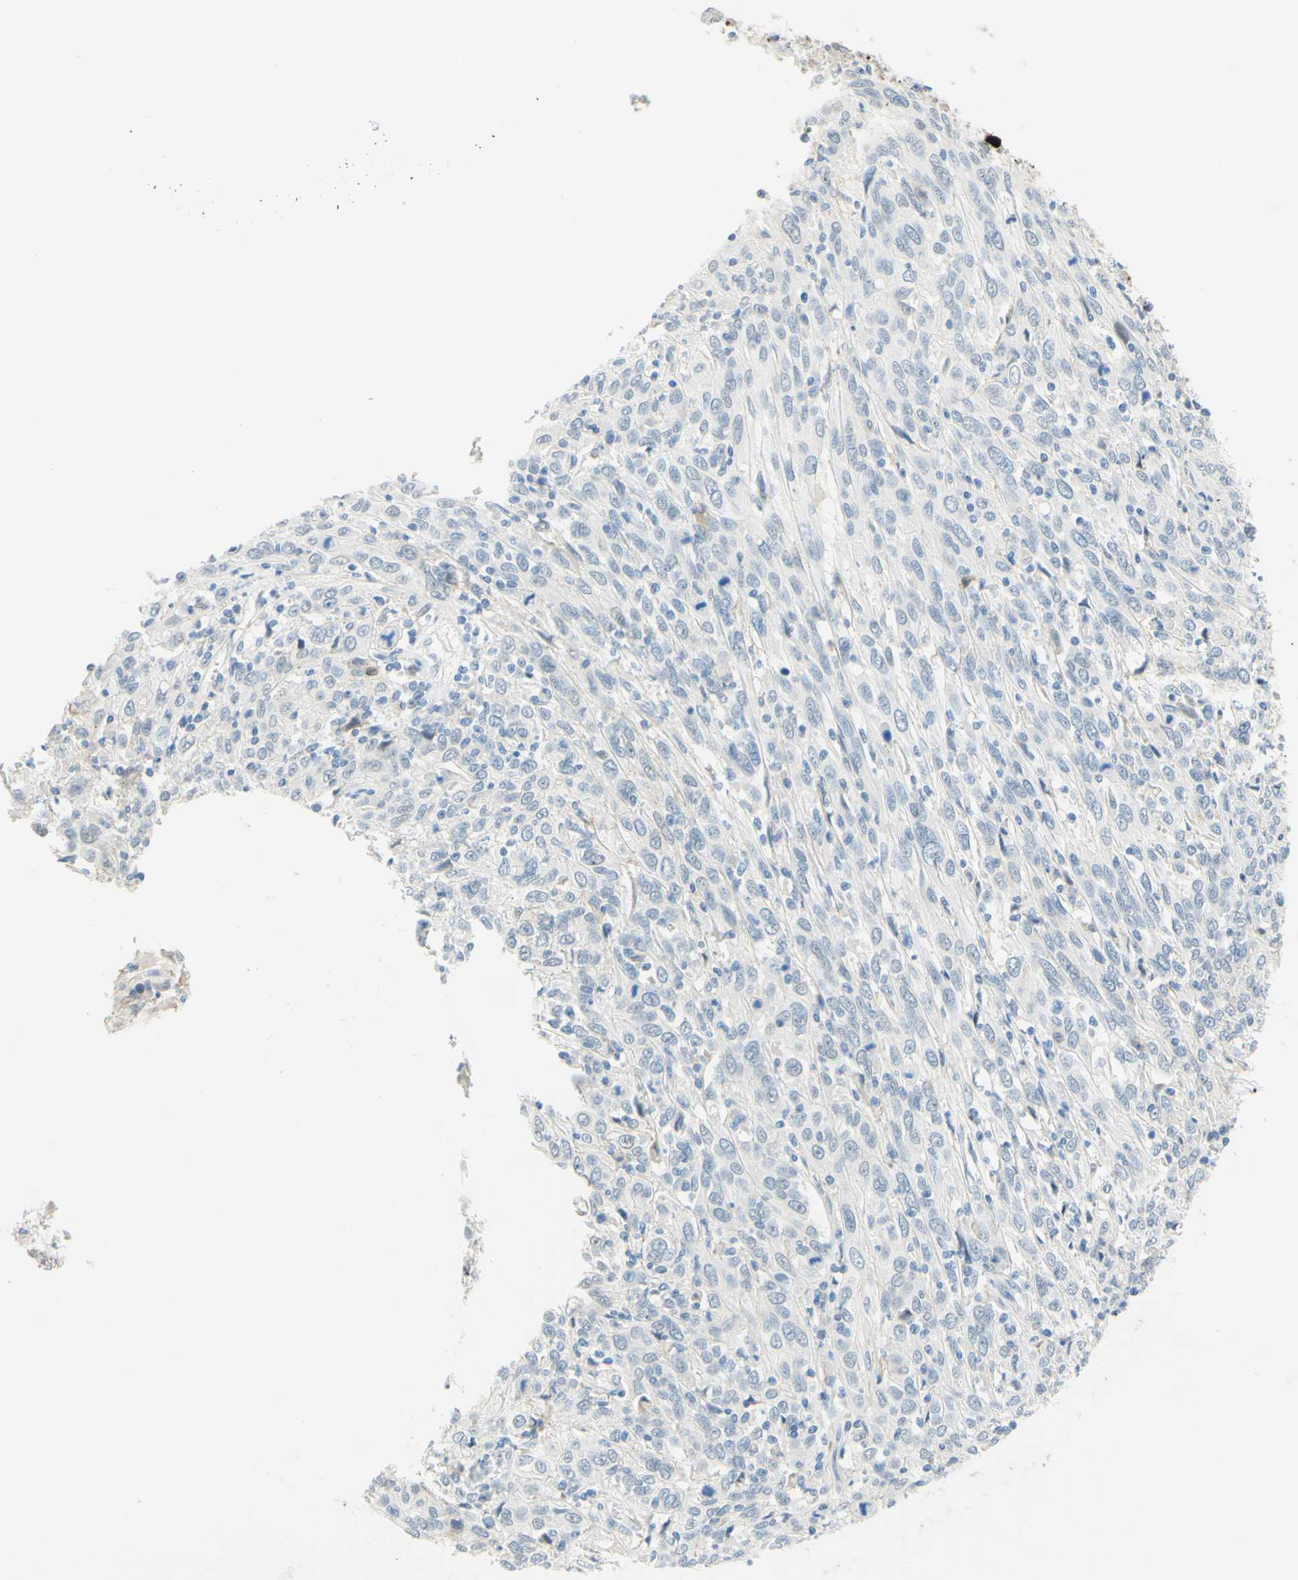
{"staining": {"intensity": "negative", "quantity": "none", "location": "none"}, "tissue": "cervical cancer", "cell_type": "Tumor cells", "image_type": "cancer", "snomed": [{"axis": "morphology", "description": "Squamous cell carcinoma, NOS"}, {"axis": "topography", "description": "Cervix"}], "caption": "This is a photomicrograph of IHC staining of cervical cancer (squamous cell carcinoma), which shows no expression in tumor cells. (DAB (3,3'-diaminobenzidine) immunohistochemistry (IHC), high magnification).", "gene": "TREM2", "patient": {"sex": "female", "age": 46}}